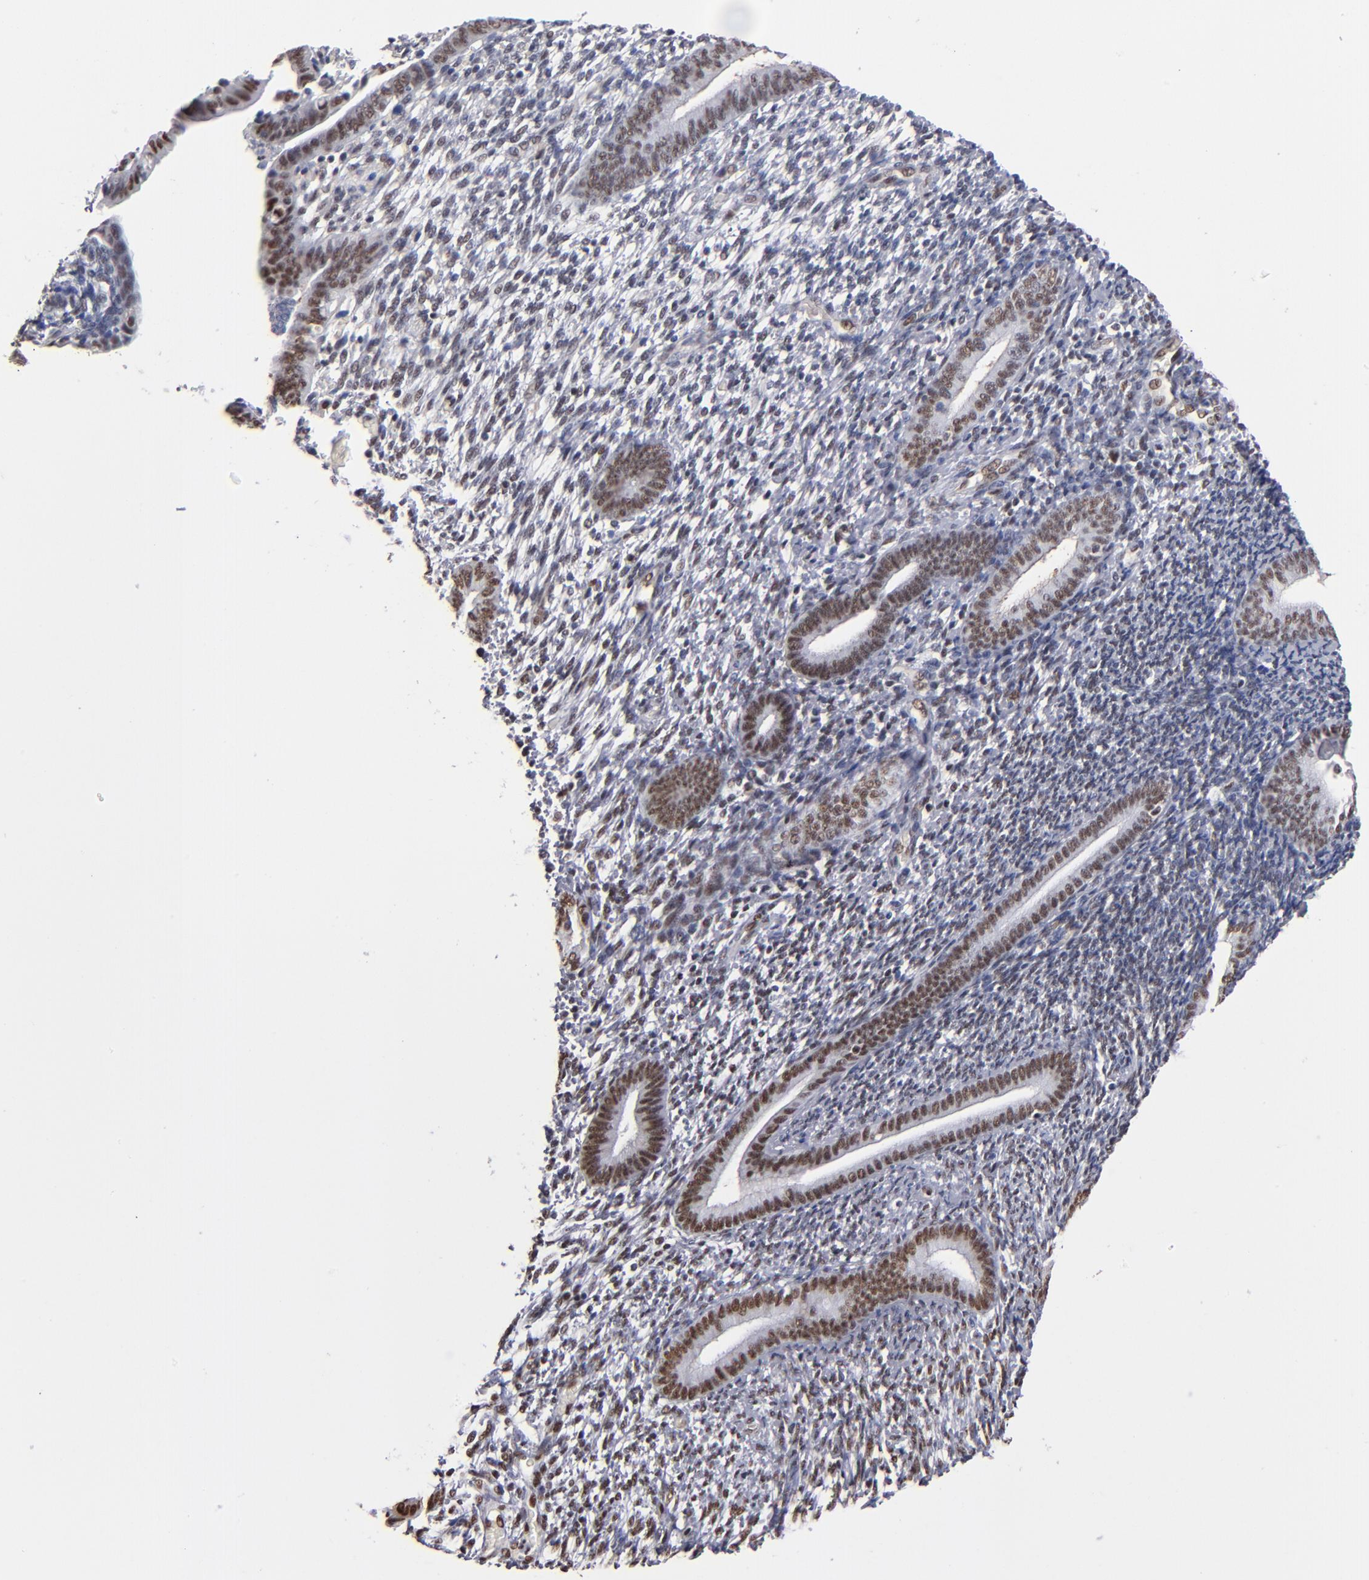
{"staining": {"intensity": "moderate", "quantity": ">75%", "location": "nuclear"}, "tissue": "endometrium", "cell_type": "Cells in endometrial stroma", "image_type": "normal", "snomed": [{"axis": "morphology", "description": "Normal tissue, NOS"}, {"axis": "topography", "description": "Smooth muscle"}, {"axis": "topography", "description": "Endometrium"}], "caption": "Immunohistochemistry (DAB) staining of normal endometrium shows moderate nuclear protein positivity in approximately >75% of cells in endometrial stroma. The protein of interest is shown in brown color, while the nuclei are stained blue.", "gene": "MN1", "patient": {"sex": "female", "age": 57}}